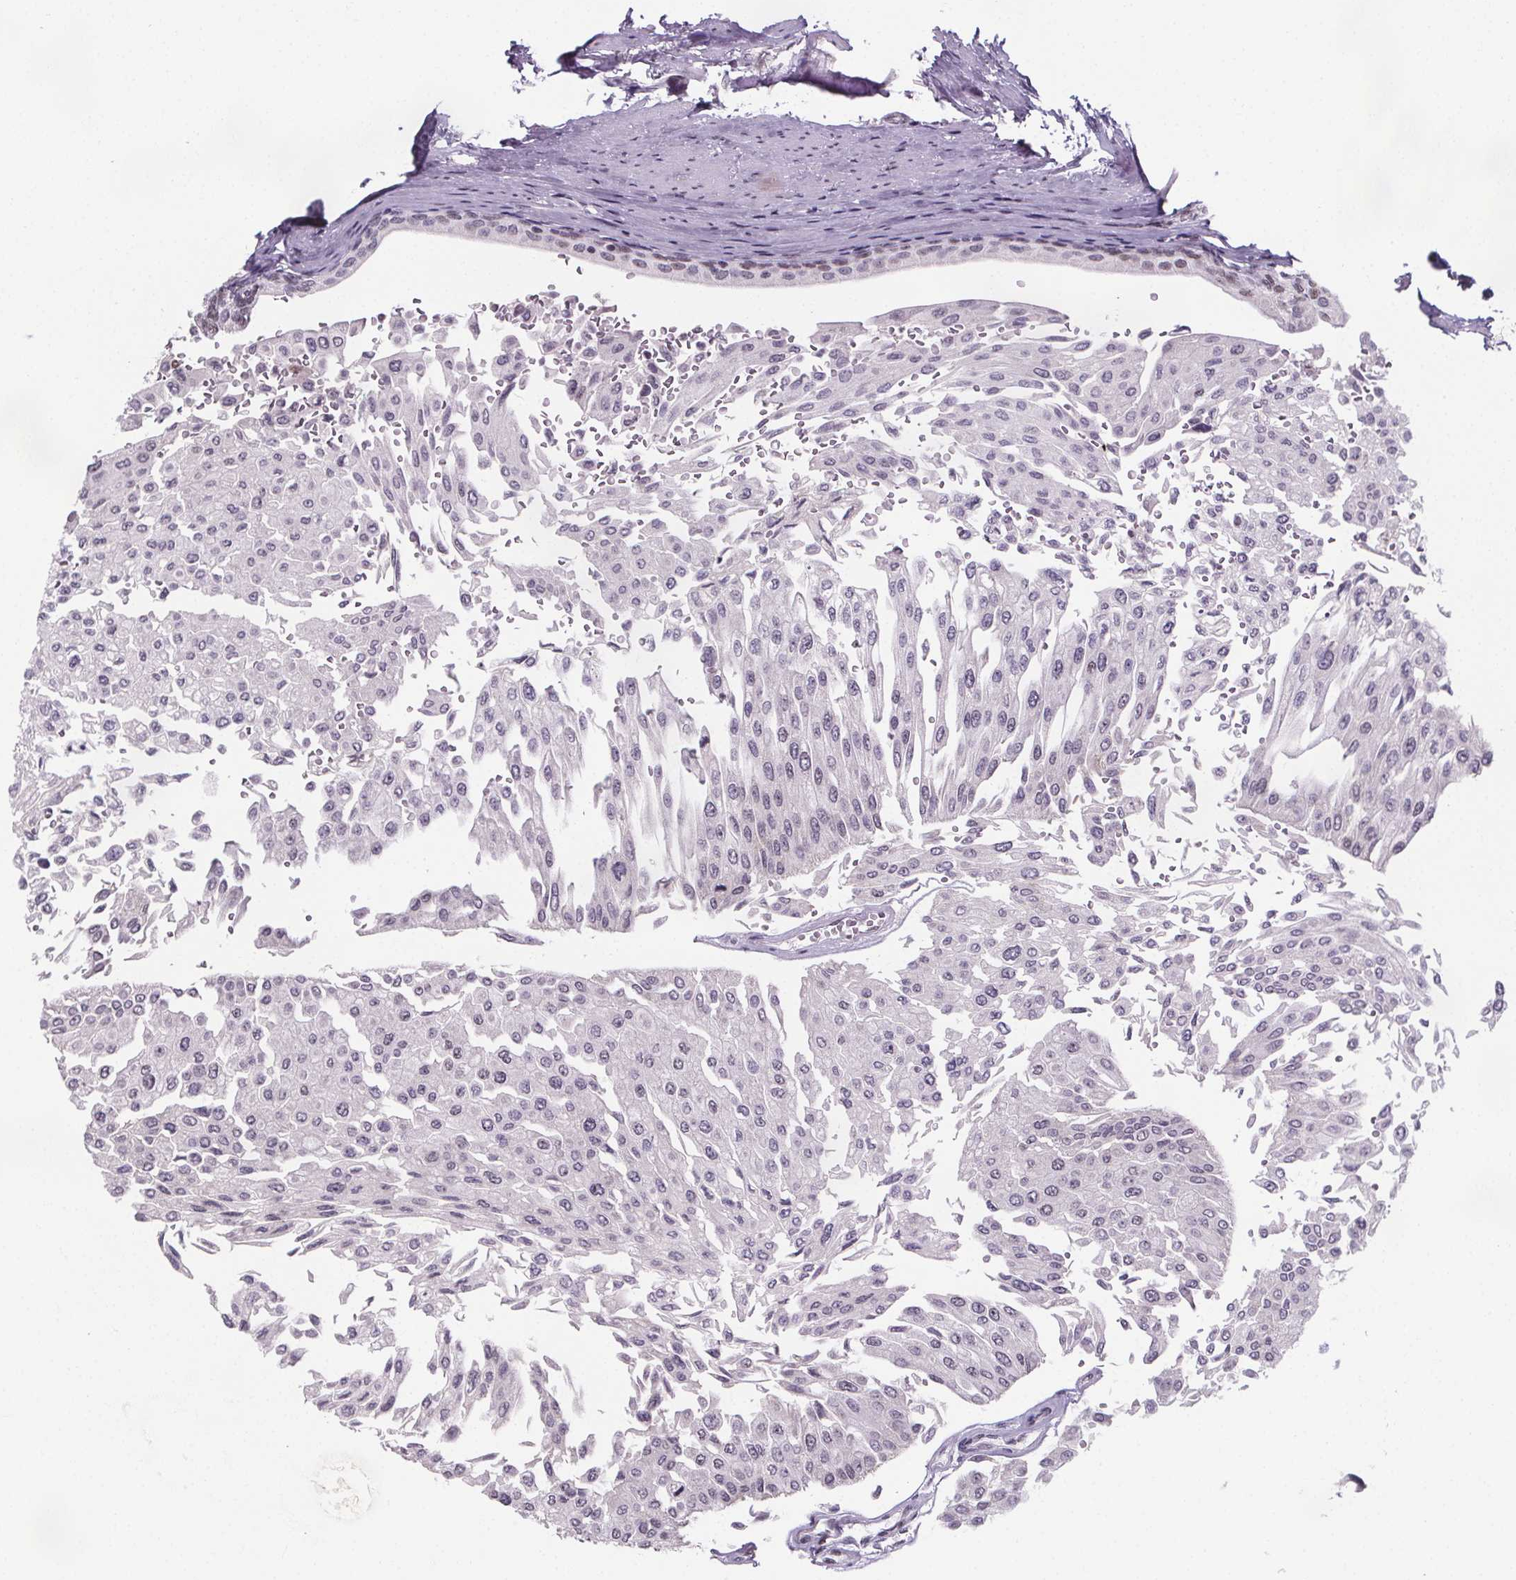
{"staining": {"intensity": "negative", "quantity": "none", "location": "none"}, "tissue": "urothelial cancer", "cell_type": "Tumor cells", "image_type": "cancer", "snomed": [{"axis": "morphology", "description": "Urothelial carcinoma, NOS"}, {"axis": "topography", "description": "Urinary bladder"}], "caption": "High power microscopy micrograph of an immunohistochemistry micrograph of transitional cell carcinoma, revealing no significant expression in tumor cells. Brightfield microscopy of immunohistochemistry (IHC) stained with DAB (brown) and hematoxylin (blue), captured at high magnification.", "gene": "ZNF572", "patient": {"sex": "male", "age": 67}}